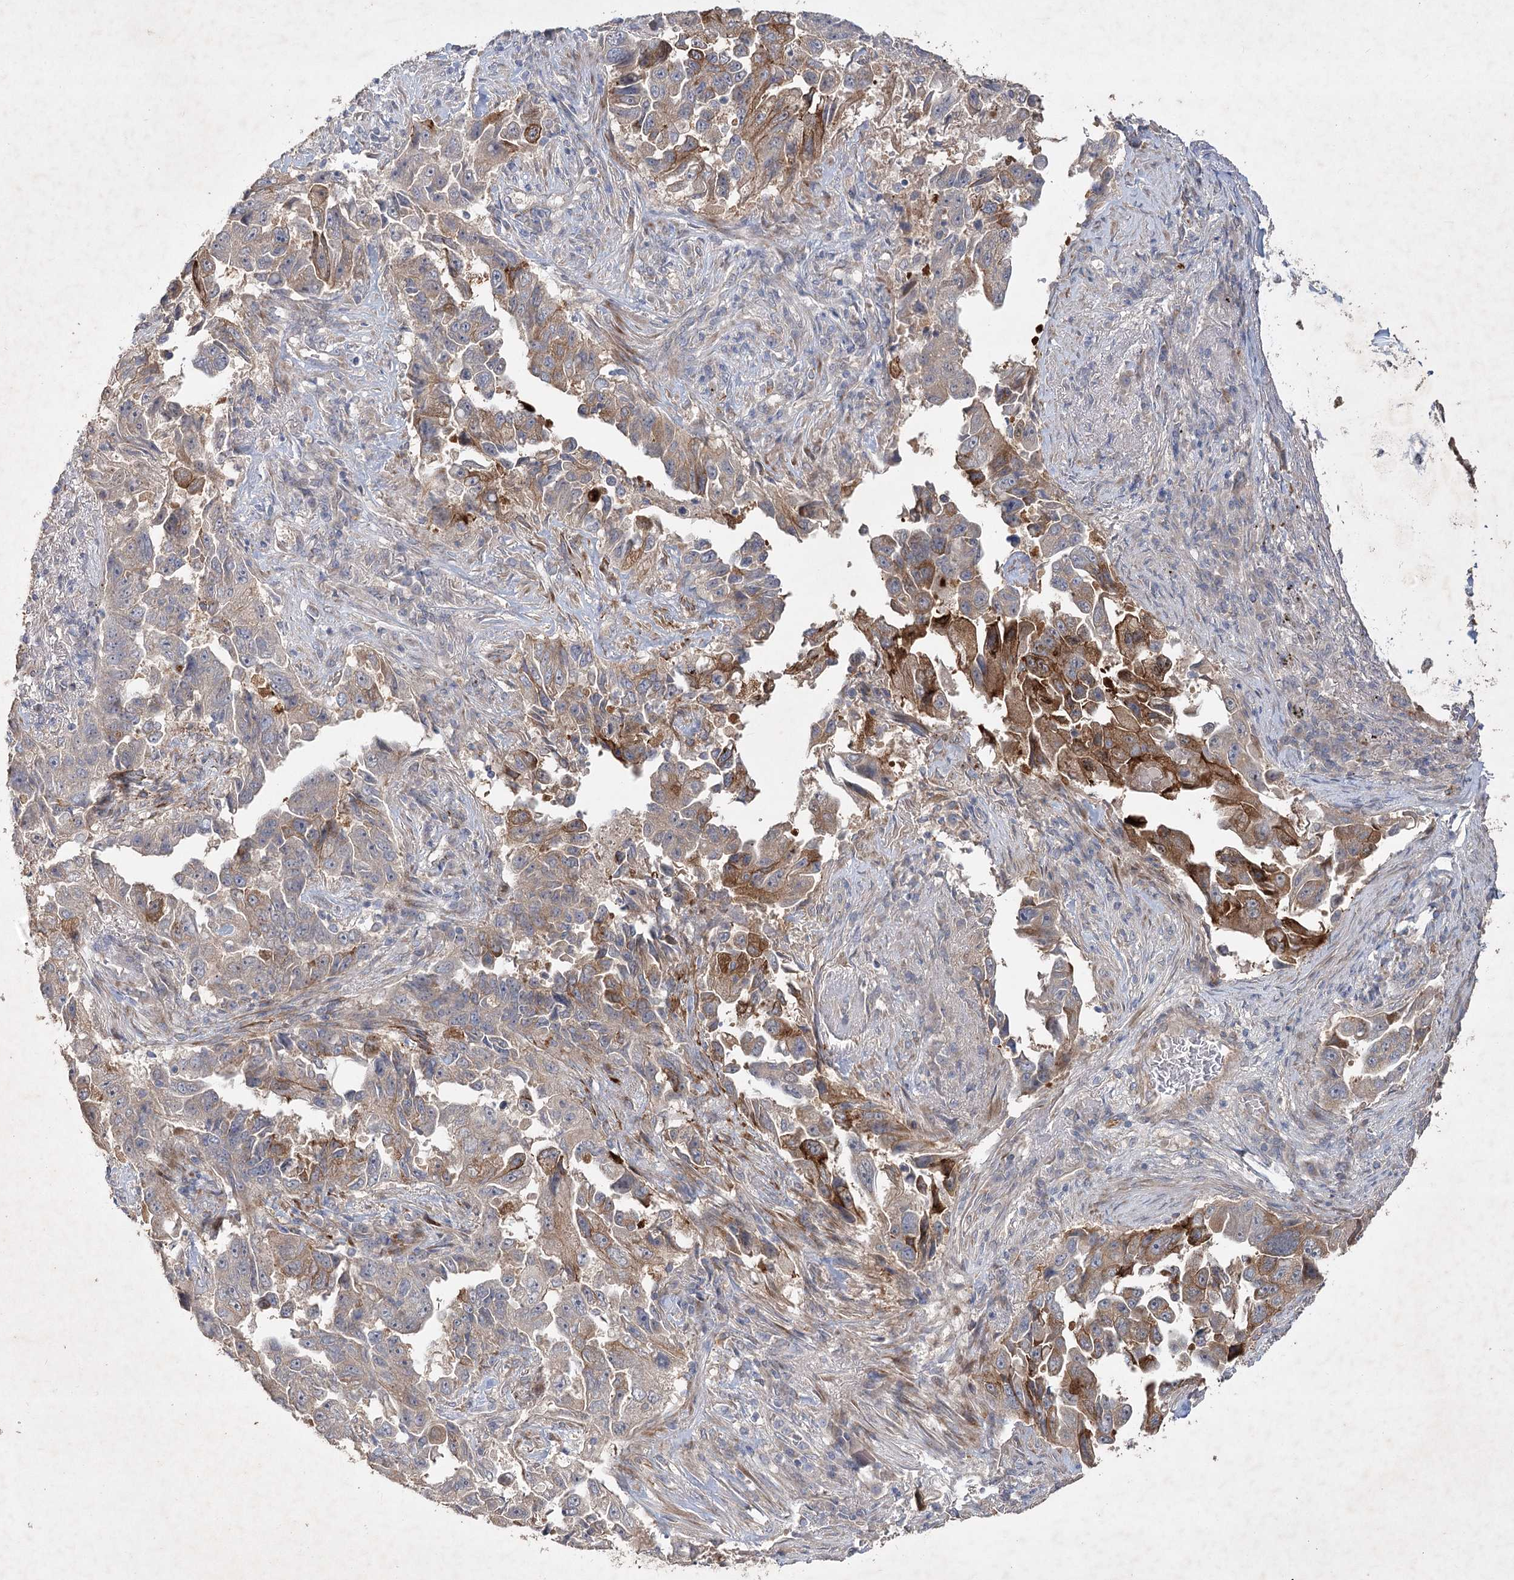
{"staining": {"intensity": "moderate", "quantity": "25%-75%", "location": "cytoplasmic/membranous"}, "tissue": "lung cancer", "cell_type": "Tumor cells", "image_type": "cancer", "snomed": [{"axis": "morphology", "description": "Adenocarcinoma, NOS"}, {"axis": "topography", "description": "Lung"}], "caption": "Lung cancer (adenocarcinoma) stained with immunohistochemistry shows moderate cytoplasmic/membranous expression in about 25%-75% of tumor cells.", "gene": "IRAK1BP1", "patient": {"sex": "female", "age": 51}}